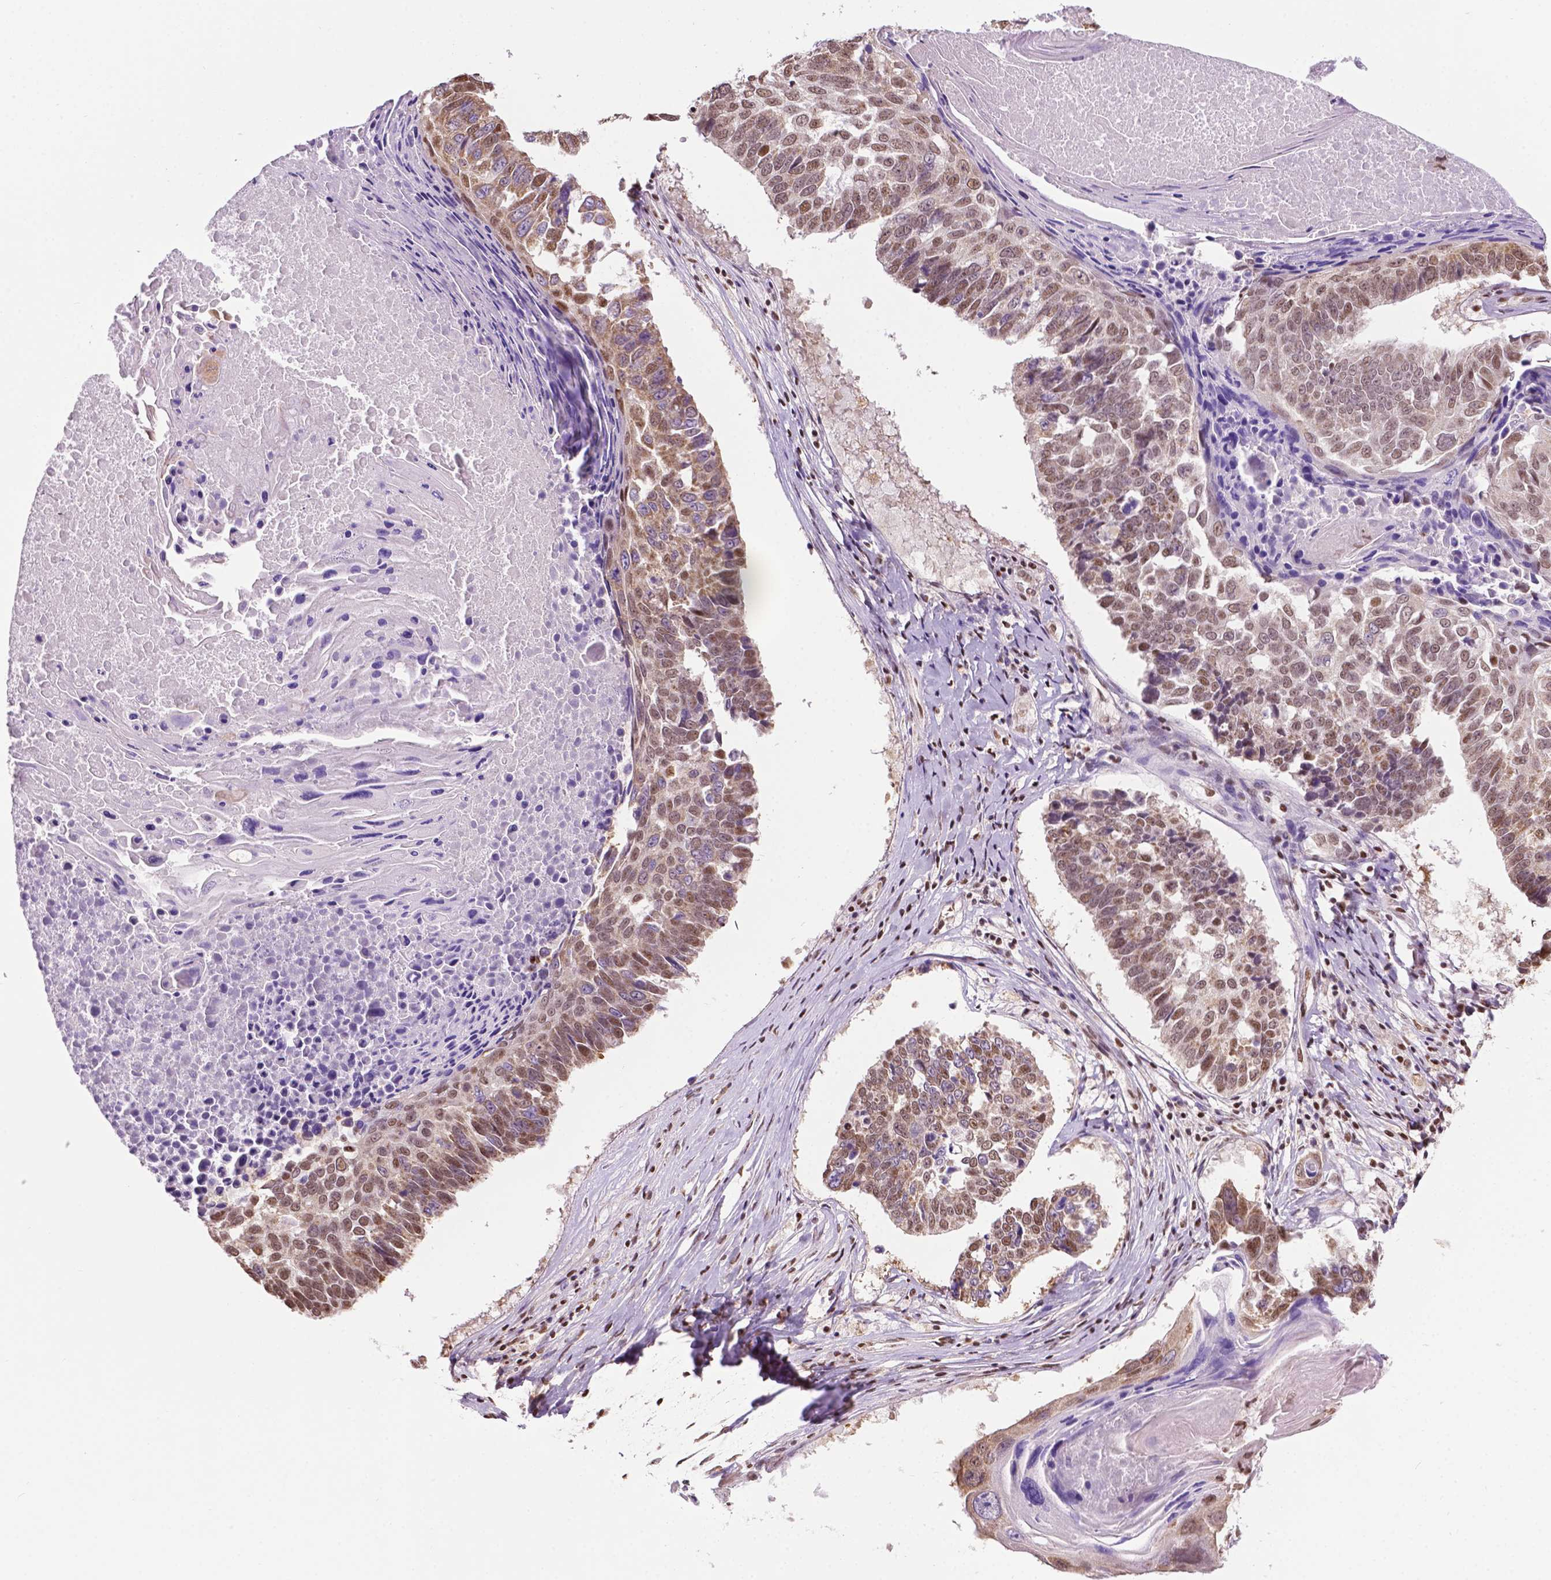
{"staining": {"intensity": "moderate", "quantity": ">75%", "location": "cytoplasmic/membranous,nuclear"}, "tissue": "lung cancer", "cell_type": "Tumor cells", "image_type": "cancer", "snomed": [{"axis": "morphology", "description": "Squamous cell carcinoma, NOS"}, {"axis": "topography", "description": "Lung"}], "caption": "Immunohistochemistry histopathology image of lung squamous cell carcinoma stained for a protein (brown), which demonstrates medium levels of moderate cytoplasmic/membranous and nuclear positivity in approximately >75% of tumor cells.", "gene": "COL23A1", "patient": {"sex": "male", "age": 73}}